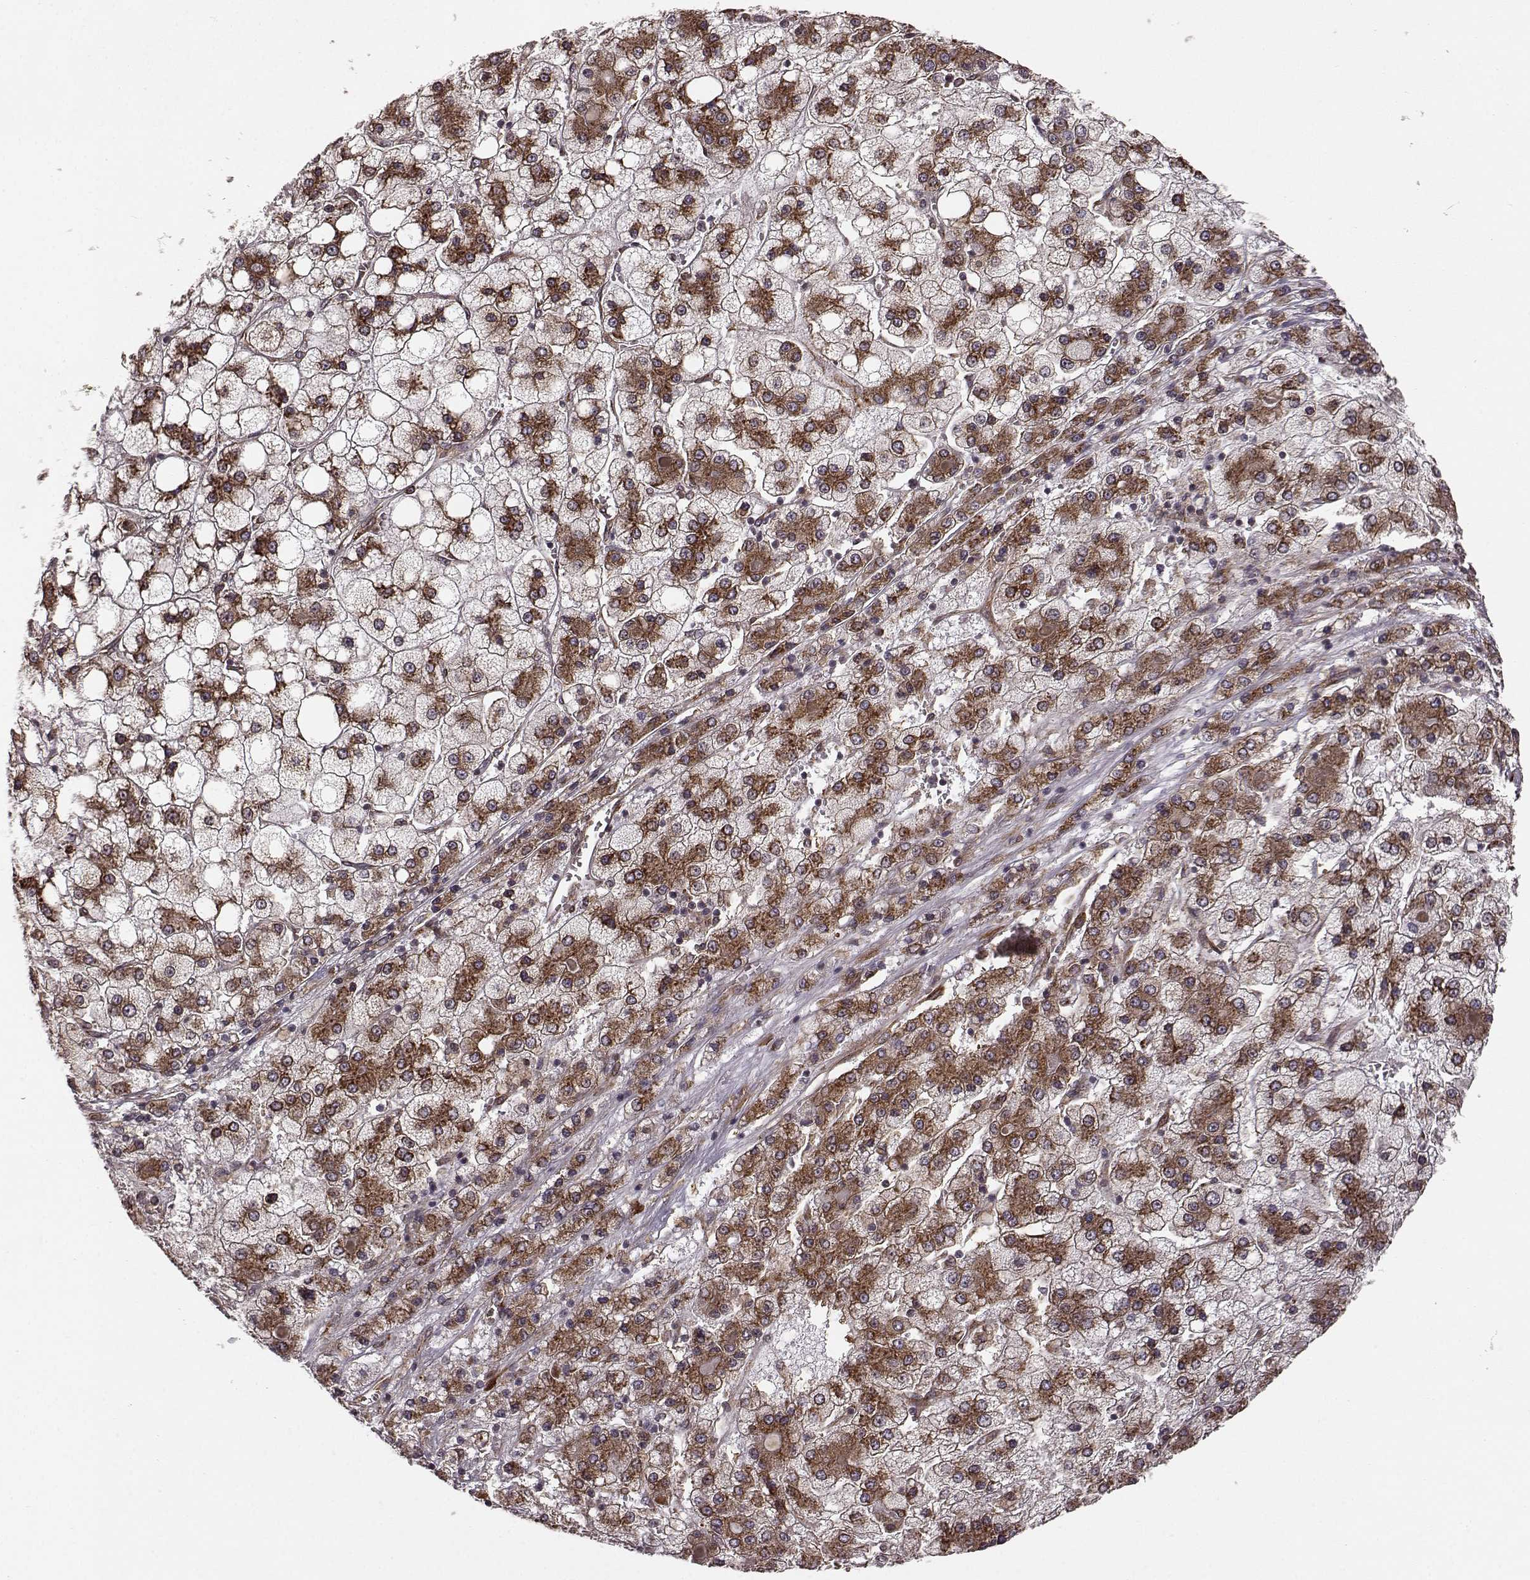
{"staining": {"intensity": "strong", "quantity": "25%-75%", "location": "cytoplasmic/membranous"}, "tissue": "liver cancer", "cell_type": "Tumor cells", "image_type": "cancer", "snomed": [{"axis": "morphology", "description": "Carcinoma, Hepatocellular, NOS"}, {"axis": "topography", "description": "Liver"}], "caption": "The photomicrograph exhibits a brown stain indicating the presence of a protein in the cytoplasmic/membranous of tumor cells in hepatocellular carcinoma (liver).", "gene": "TMEM14A", "patient": {"sex": "male", "age": 73}}